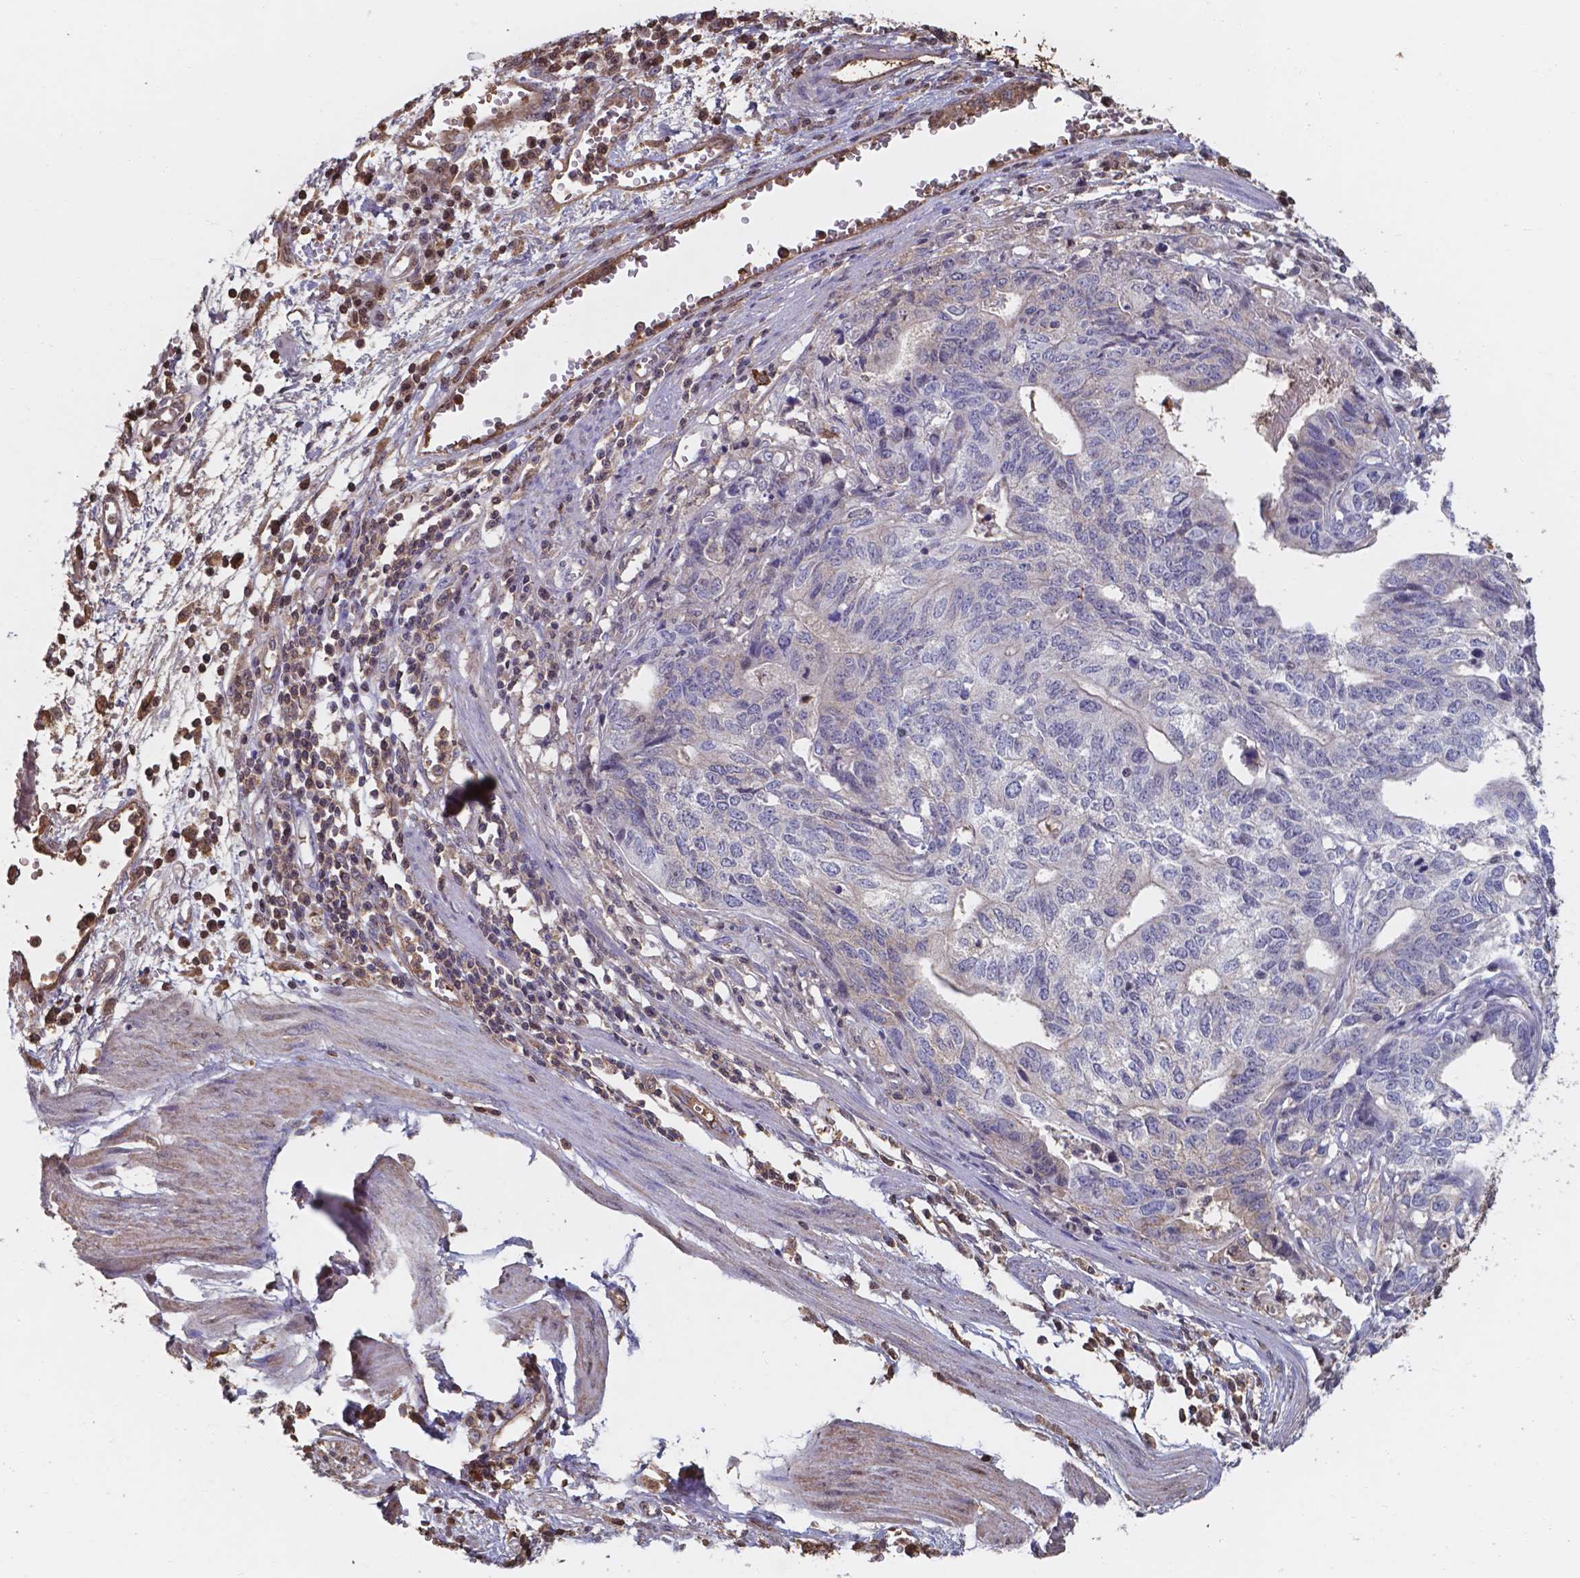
{"staining": {"intensity": "negative", "quantity": "none", "location": "none"}, "tissue": "stomach cancer", "cell_type": "Tumor cells", "image_type": "cancer", "snomed": [{"axis": "morphology", "description": "Adenocarcinoma, NOS"}, {"axis": "topography", "description": "Stomach, upper"}], "caption": "Immunohistochemistry (IHC) photomicrograph of human stomach adenocarcinoma stained for a protein (brown), which exhibits no staining in tumor cells.", "gene": "SERPINA1", "patient": {"sex": "female", "age": 67}}